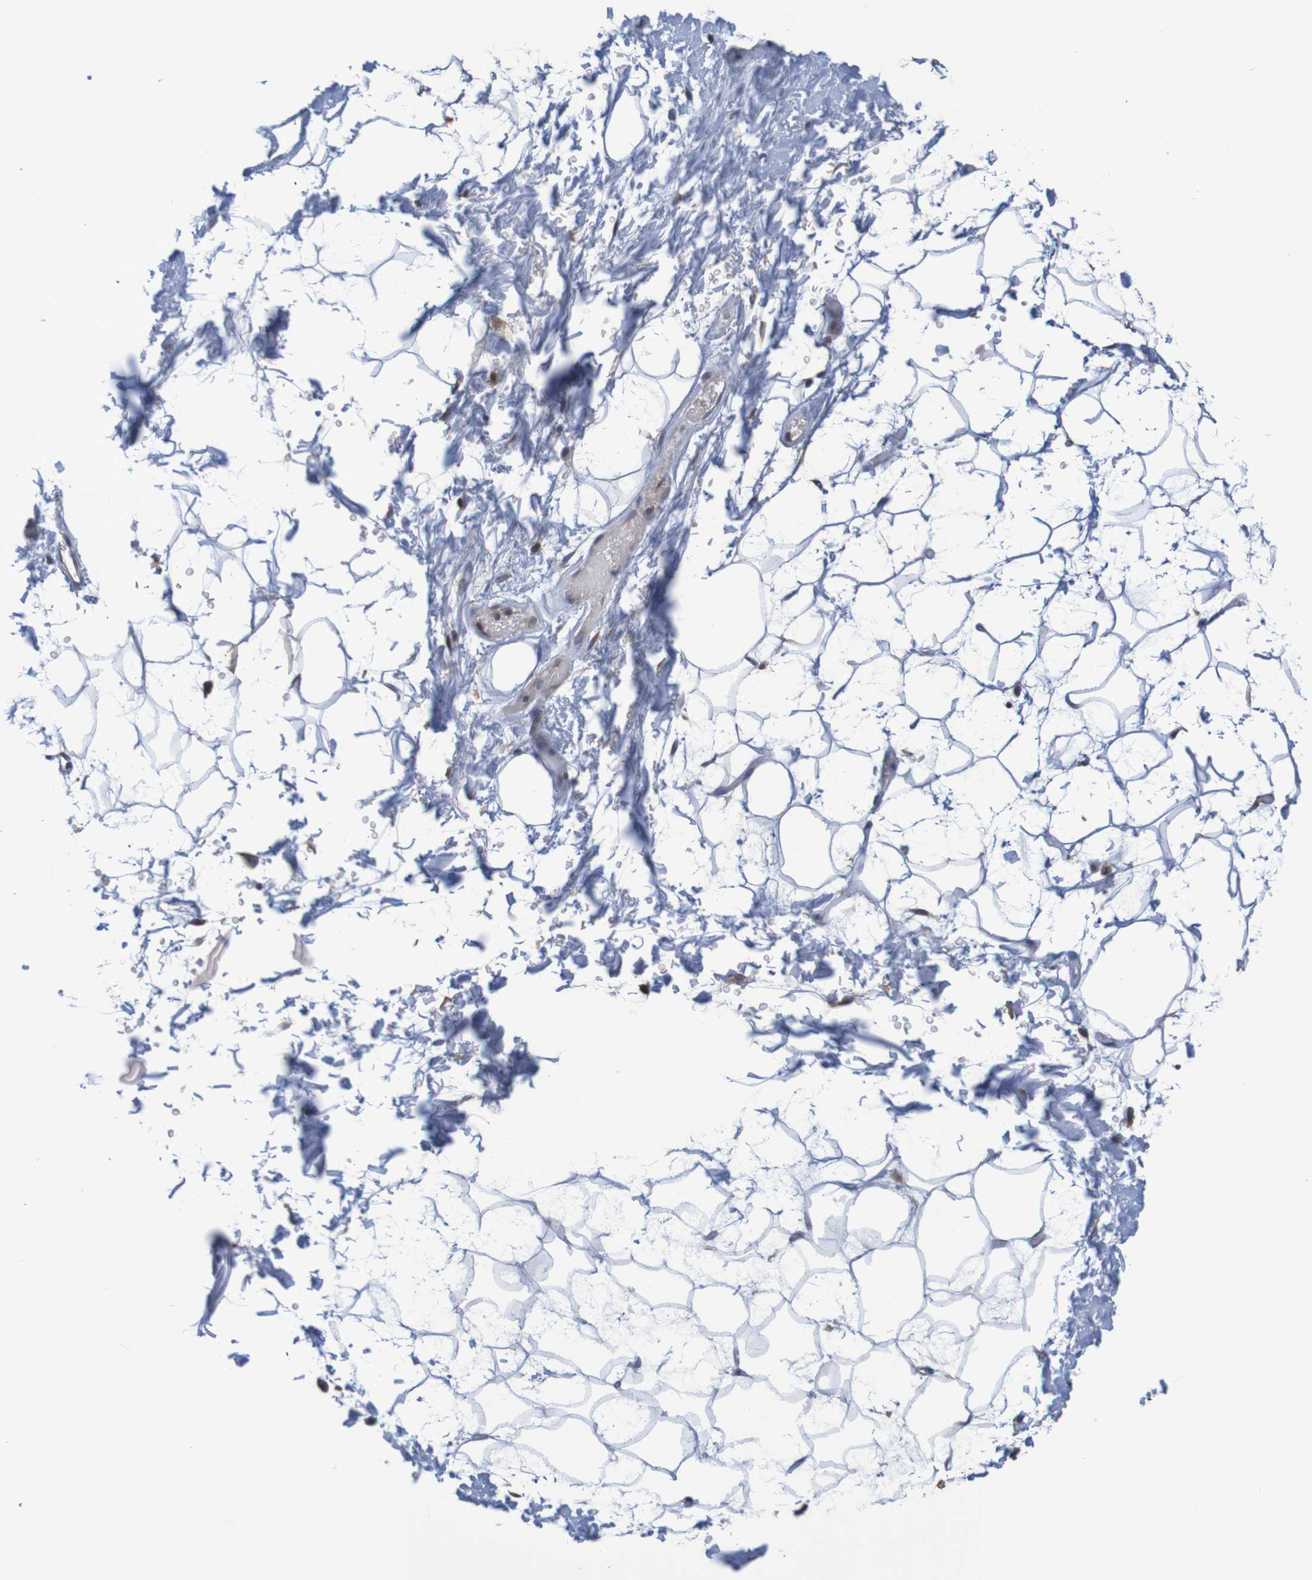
{"staining": {"intensity": "negative", "quantity": "none", "location": "none"}, "tissue": "adipose tissue", "cell_type": "Adipocytes", "image_type": "normal", "snomed": [{"axis": "morphology", "description": "Normal tissue, NOS"}, {"axis": "topography", "description": "Soft tissue"}], "caption": "IHC micrograph of normal adipose tissue stained for a protein (brown), which exhibits no expression in adipocytes. Nuclei are stained in blue.", "gene": "CLDN18", "patient": {"sex": "male", "age": 72}}